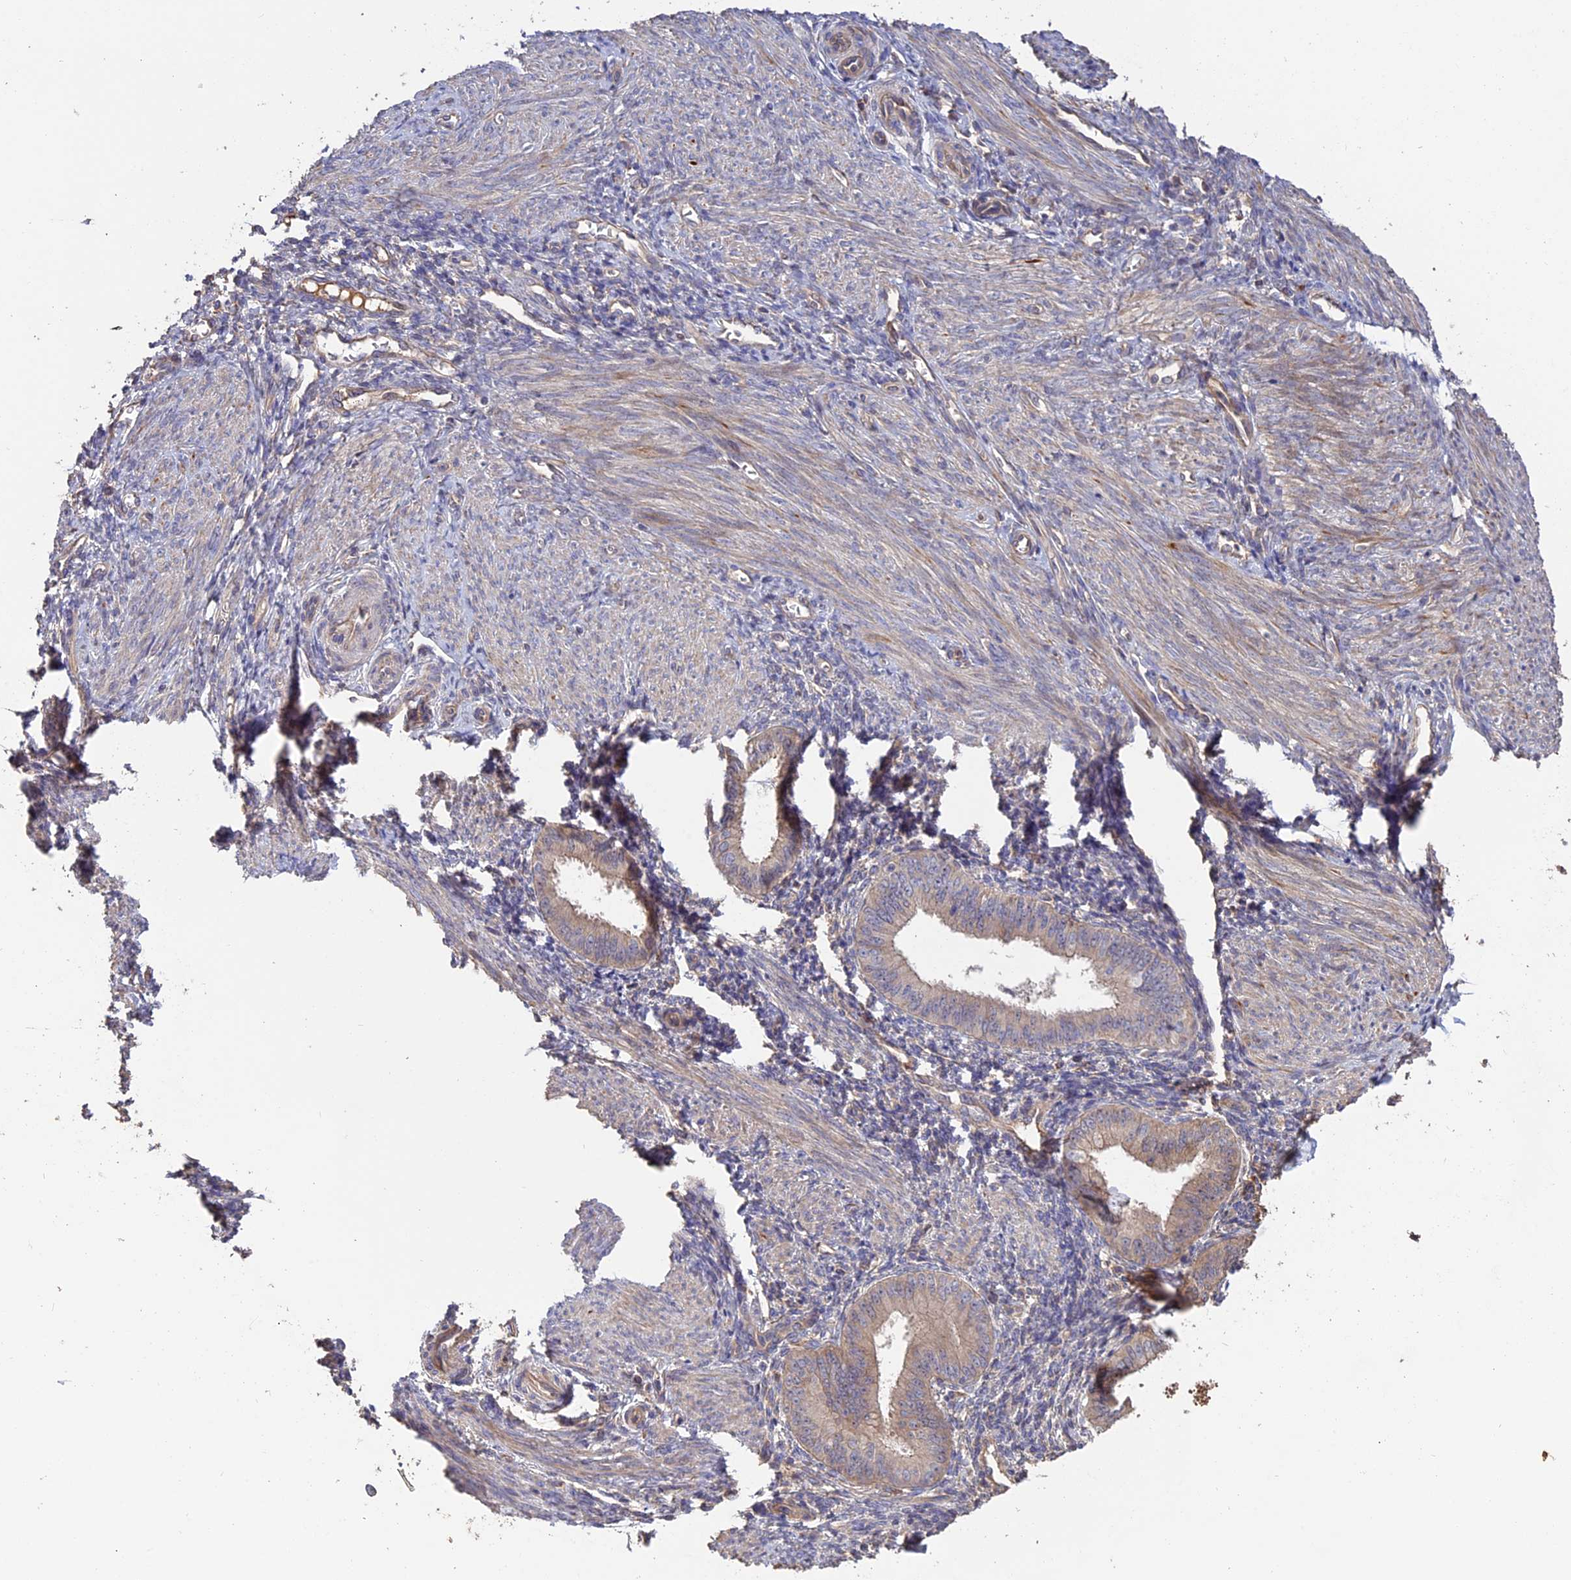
{"staining": {"intensity": "weak", "quantity": "<25%", "location": "cytoplasmic/membranous"}, "tissue": "endometrium", "cell_type": "Cells in endometrial stroma", "image_type": "normal", "snomed": [{"axis": "morphology", "description": "Normal tissue, NOS"}, {"axis": "topography", "description": "Uterus"}, {"axis": "topography", "description": "Endometrium"}], "caption": "This is an IHC micrograph of benign endometrium. There is no expression in cells in endometrial stroma.", "gene": "RASAL1", "patient": {"sex": "female", "age": 48}}